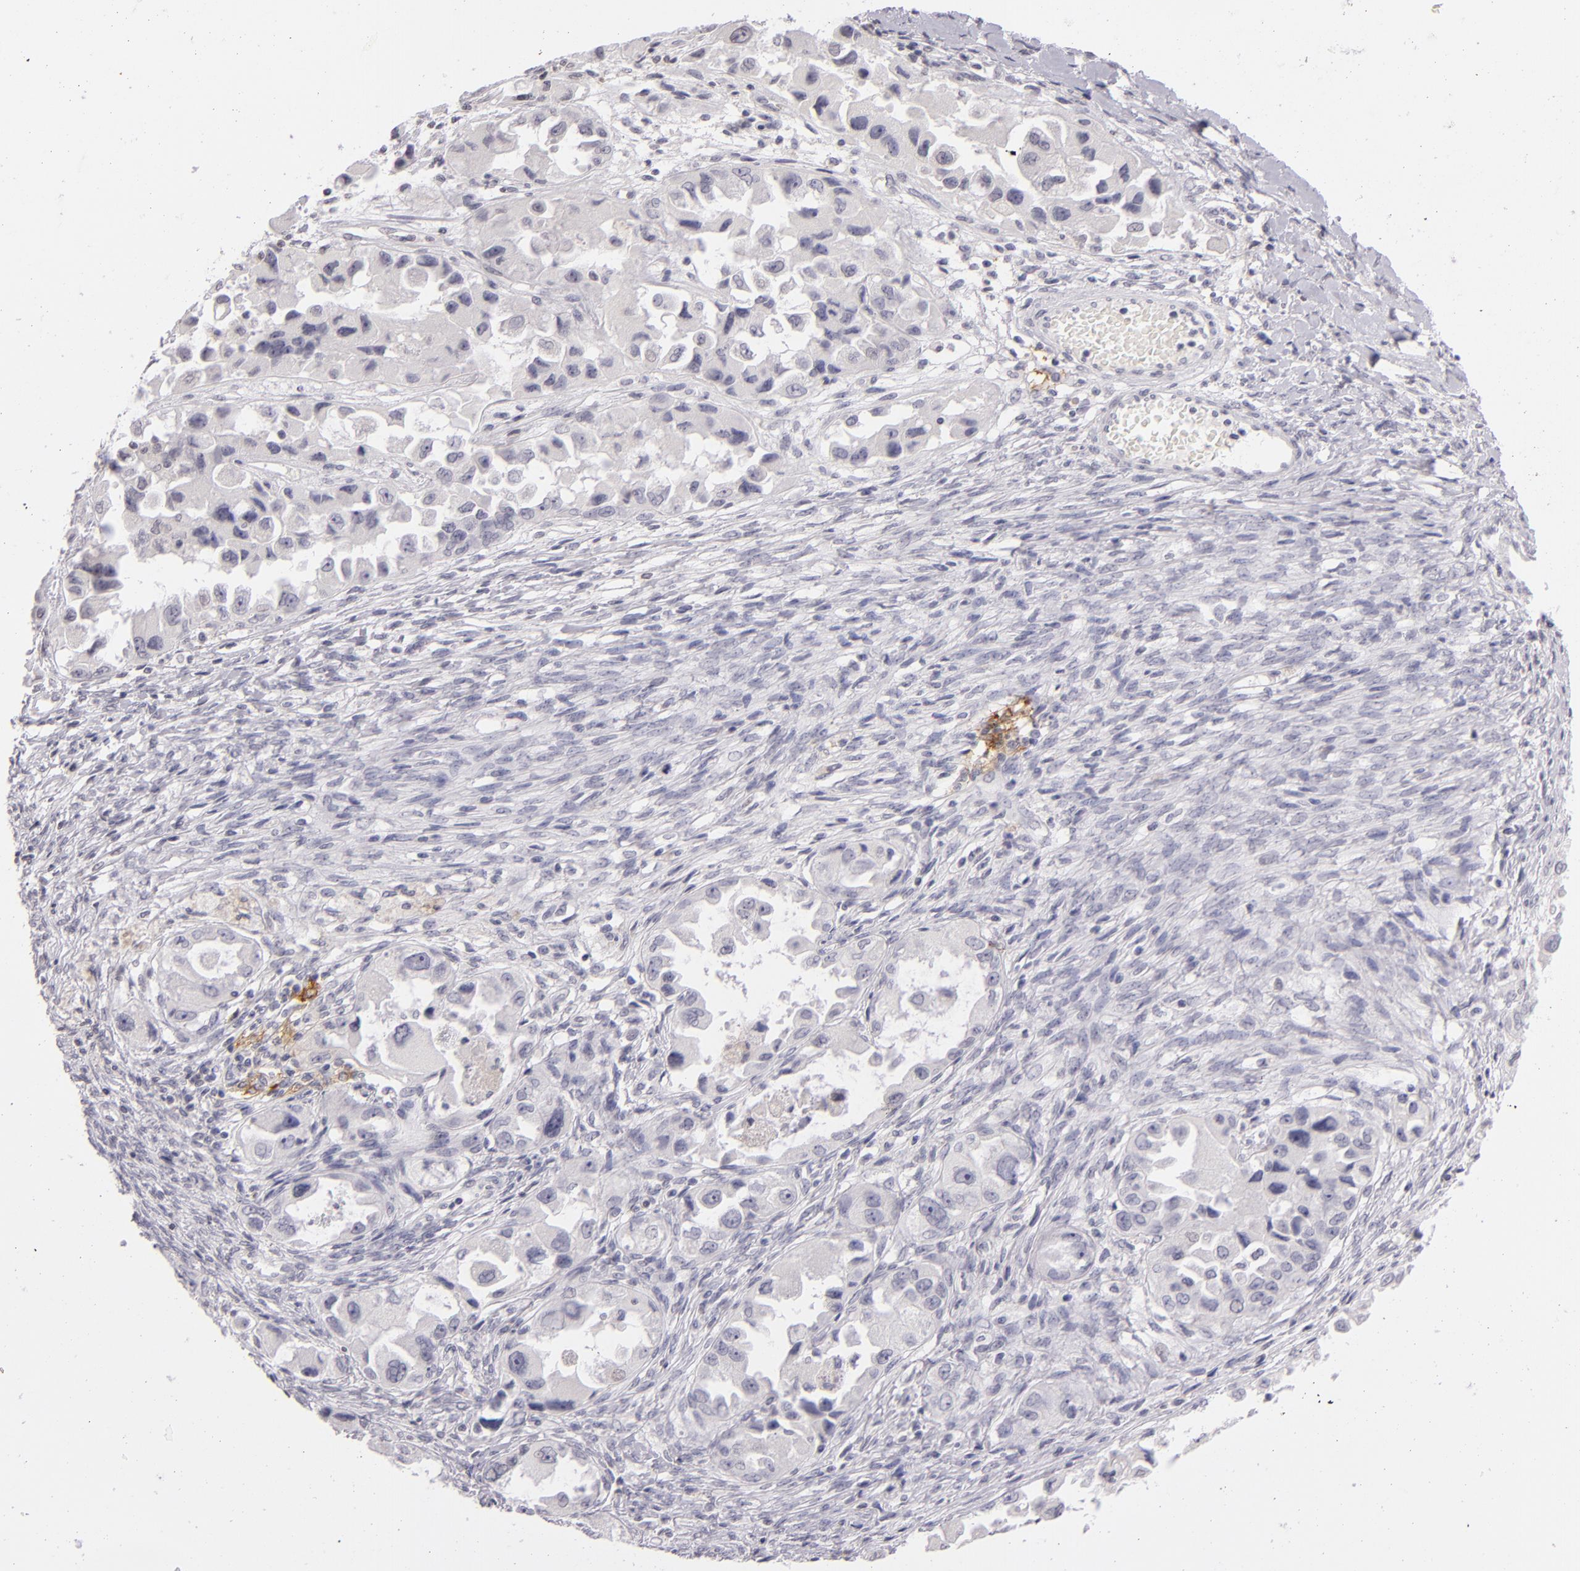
{"staining": {"intensity": "negative", "quantity": "none", "location": "none"}, "tissue": "ovarian cancer", "cell_type": "Tumor cells", "image_type": "cancer", "snomed": [{"axis": "morphology", "description": "Cystadenocarcinoma, serous, NOS"}, {"axis": "topography", "description": "Ovary"}], "caption": "Protein analysis of ovarian cancer displays no significant expression in tumor cells. (IHC, brightfield microscopy, high magnification).", "gene": "CD40", "patient": {"sex": "female", "age": 84}}